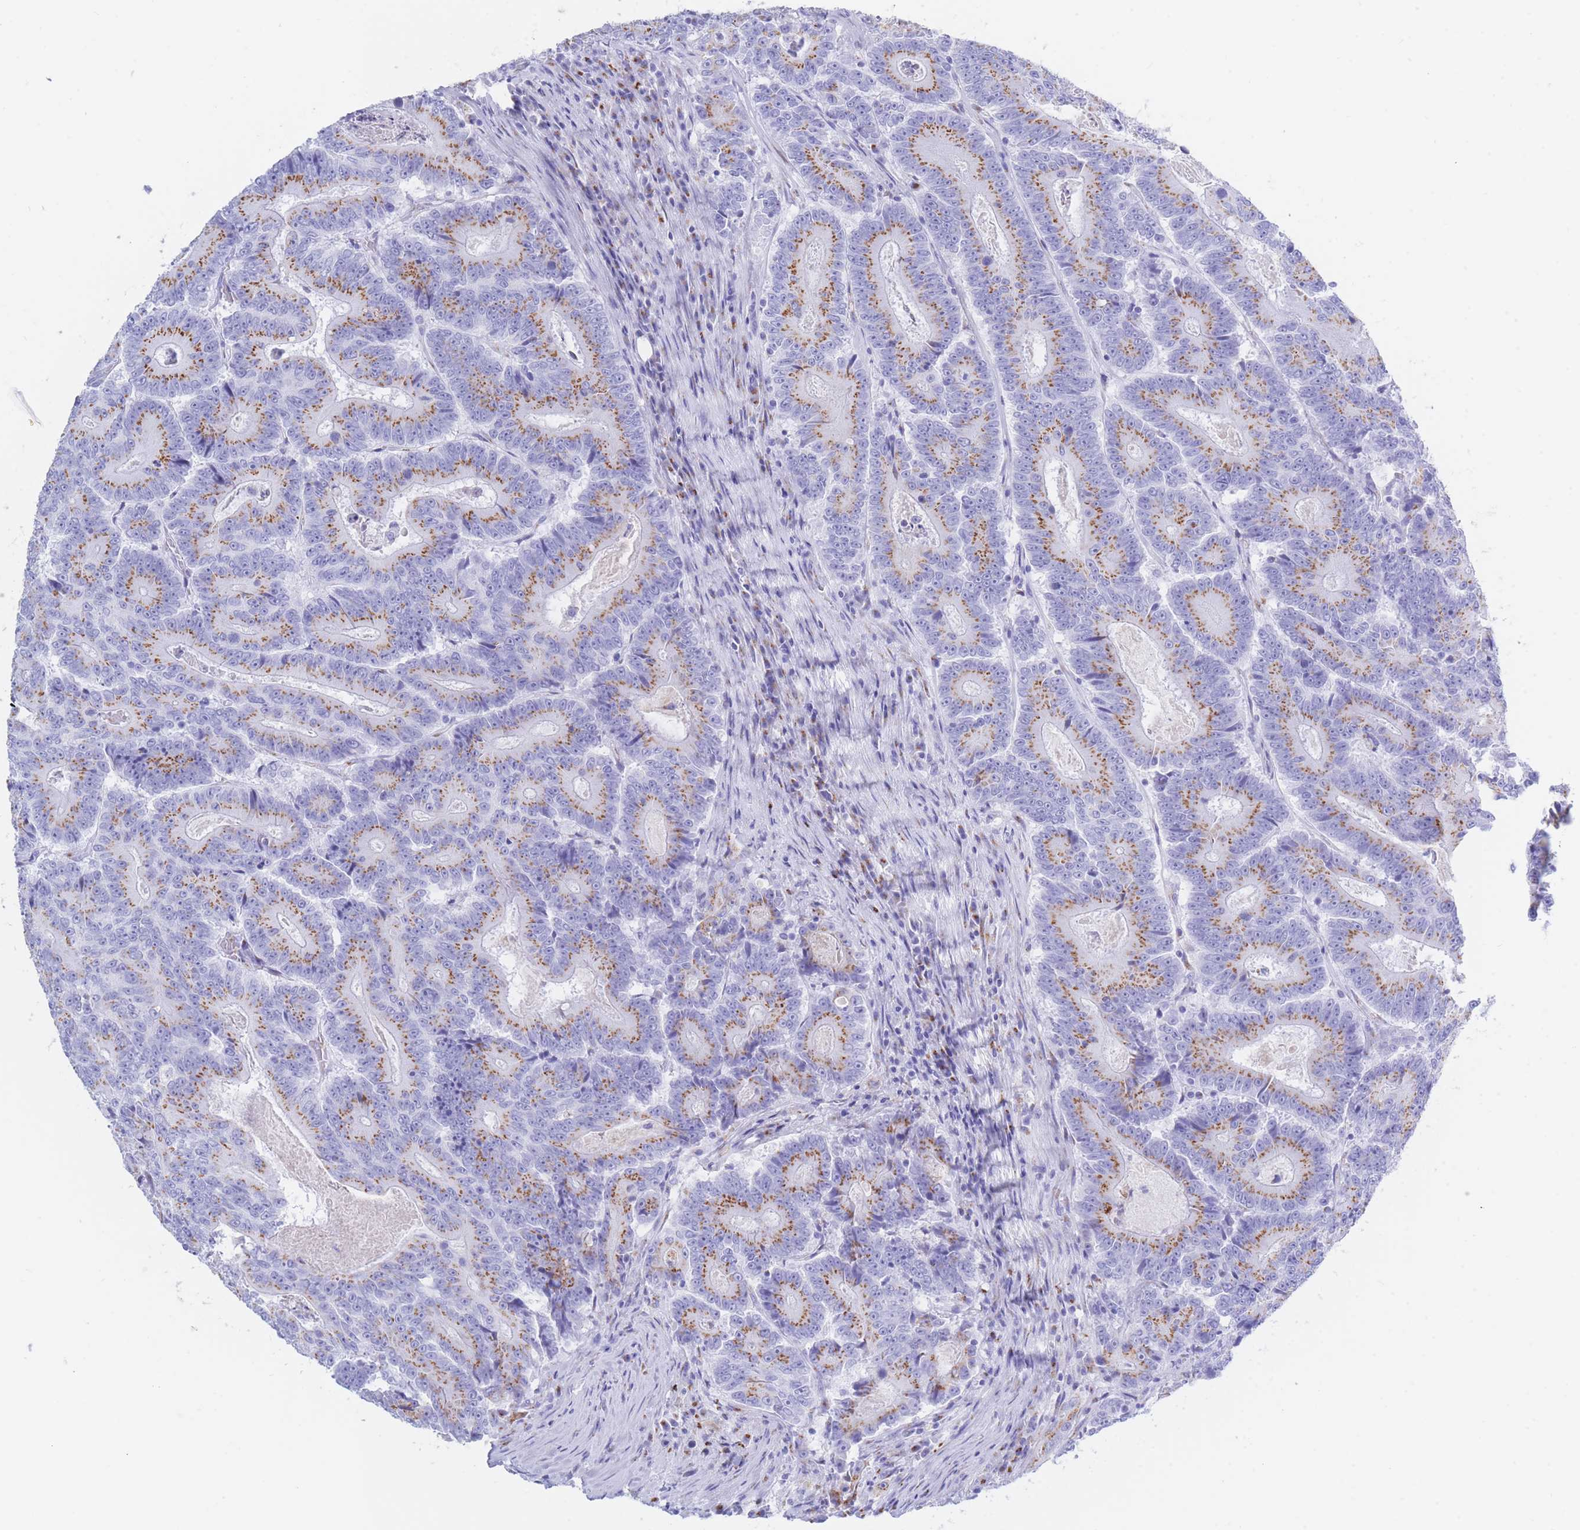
{"staining": {"intensity": "moderate", "quantity": ">75%", "location": "cytoplasmic/membranous"}, "tissue": "colorectal cancer", "cell_type": "Tumor cells", "image_type": "cancer", "snomed": [{"axis": "morphology", "description": "Adenocarcinoma, NOS"}, {"axis": "topography", "description": "Colon"}], "caption": "About >75% of tumor cells in human adenocarcinoma (colorectal) reveal moderate cytoplasmic/membranous protein expression as visualized by brown immunohistochemical staining.", "gene": "FAM3C", "patient": {"sex": "male", "age": 83}}